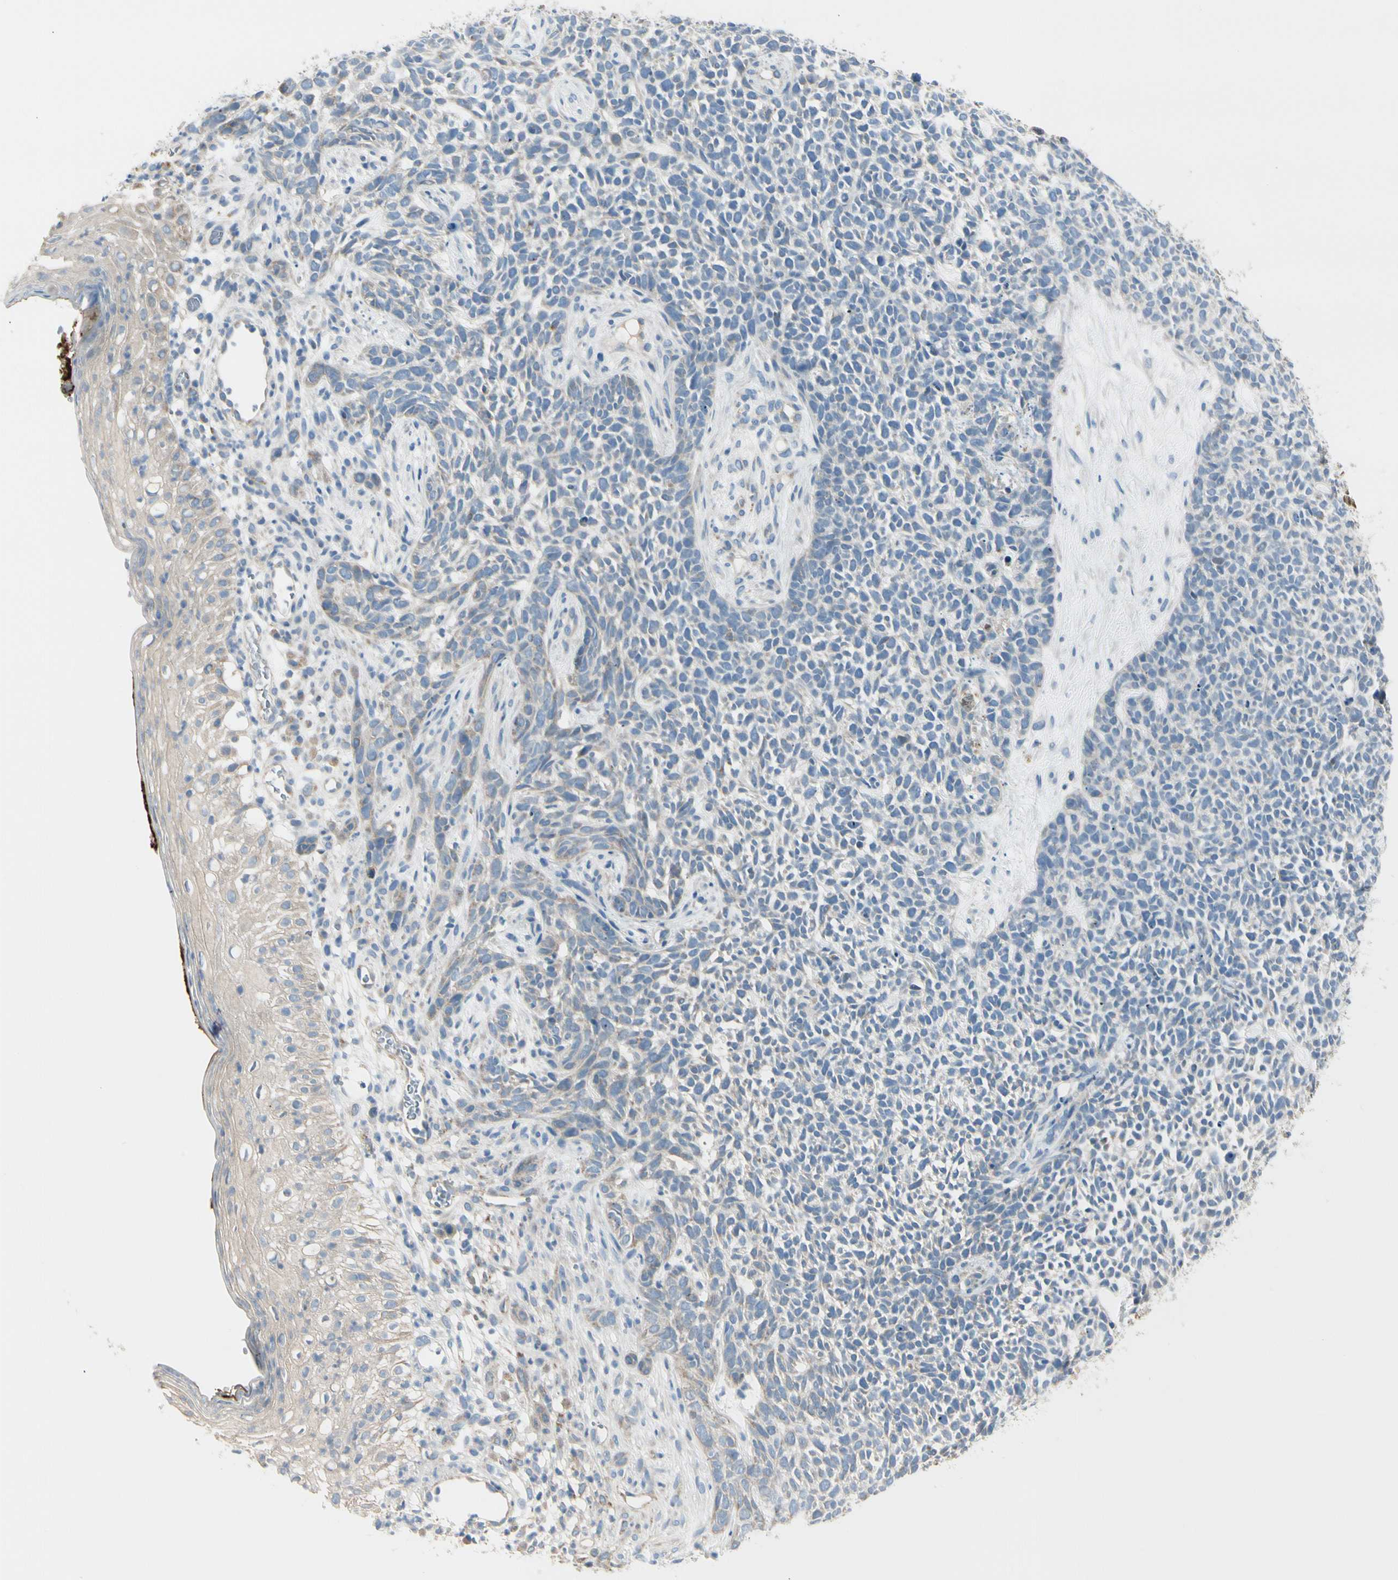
{"staining": {"intensity": "weak", "quantity": "<25%", "location": "cytoplasmic/membranous"}, "tissue": "skin cancer", "cell_type": "Tumor cells", "image_type": "cancer", "snomed": [{"axis": "morphology", "description": "Basal cell carcinoma"}, {"axis": "topography", "description": "Skin"}], "caption": "High magnification brightfield microscopy of skin cancer (basal cell carcinoma) stained with DAB (3,3'-diaminobenzidine) (brown) and counterstained with hematoxylin (blue): tumor cells show no significant positivity. (DAB (3,3'-diaminobenzidine) immunohistochemistry (IHC) visualized using brightfield microscopy, high magnification).", "gene": "EPHA3", "patient": {"sex": "female", "age": 84}}